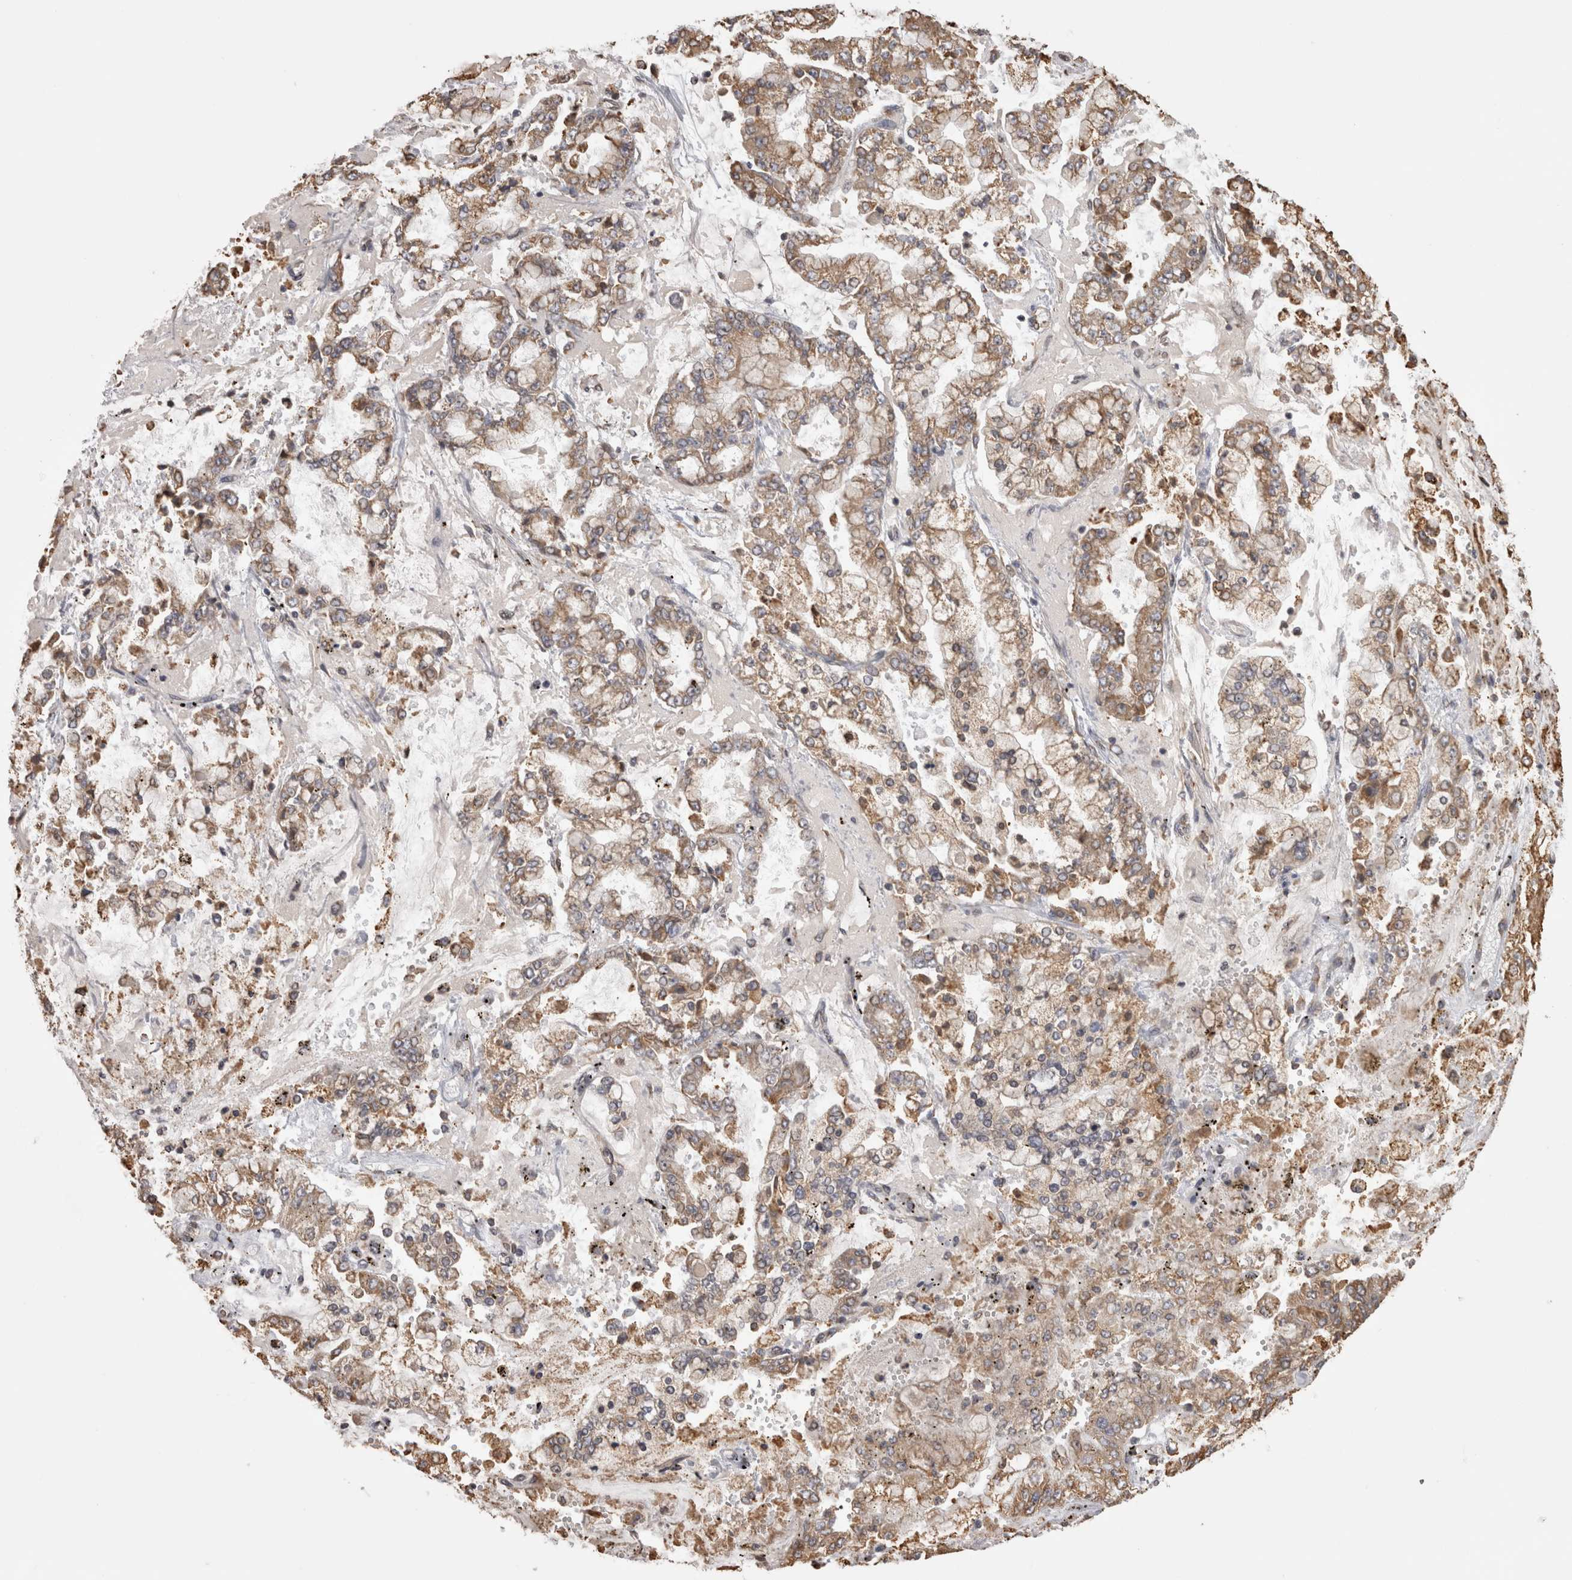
{"staining": {"intensity": "moderate", "quantity": ">75%", "location": "cytoplasmic/membranous"}, "tissue": "stomach cancer", "cell_type": "Tumor cells", "image_type": "cancer", "snomed": [{"axis": "morphology", "description": "Adenocarcinoma, NOS"}, {"axis": "topography", "description": "Stomach"}], "caption": "Stomach cancer was stained to show a protein in brown. There is medium levels of moderate cytoplasmic/membranous expression in approximately >75% of tumor cells. The staining is performed using DAB (3,3'-diaminobenzidine) brown chromogen to label protein expression. The nuclei are counter-stained blue using hematoxylin.", "gene": "PON2", "patient": {"sex": "male", "age": 76}}